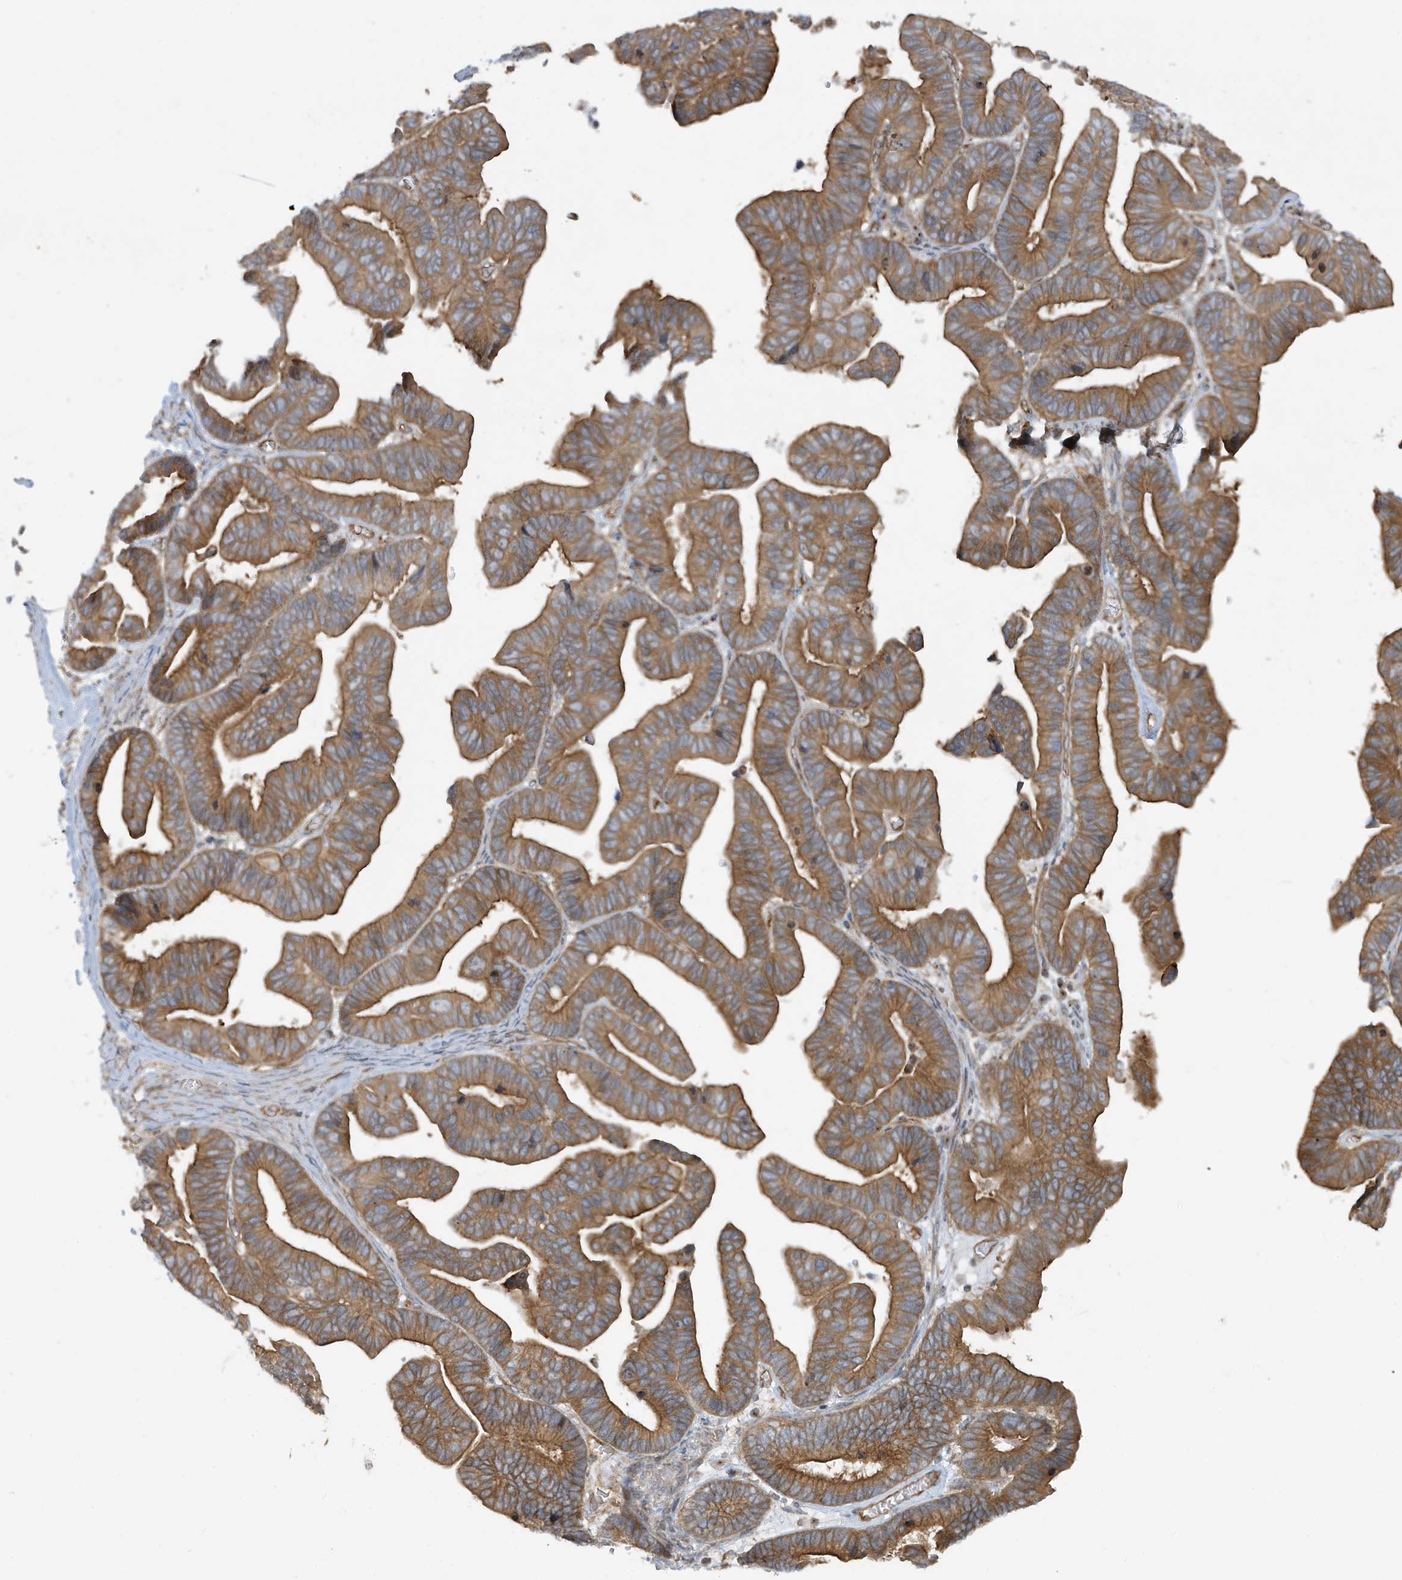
{"staining": {"intensity": "moderate", "quantity": ">75%", "location": "cytoplasmic/membranous"}, "tissue": "ovarian cancer", "cell_type": "Tumor cells", "image_type": "cancer", "snomed": [{"axis": "morphology", "description": "Cystadenocarcinoma, serous, NOS"}, {"axis": "topography", "description": "Ovary"}], "caption": "Immunohistochemical staining of serous cystadenocarcinoma (ovarian) reveals medium levels of moderate cytoplasmic/membranous expression in approximately >75% of tumor cells.", "gene": "ATP23", "patient": {"sex": "female", "age": 56}}